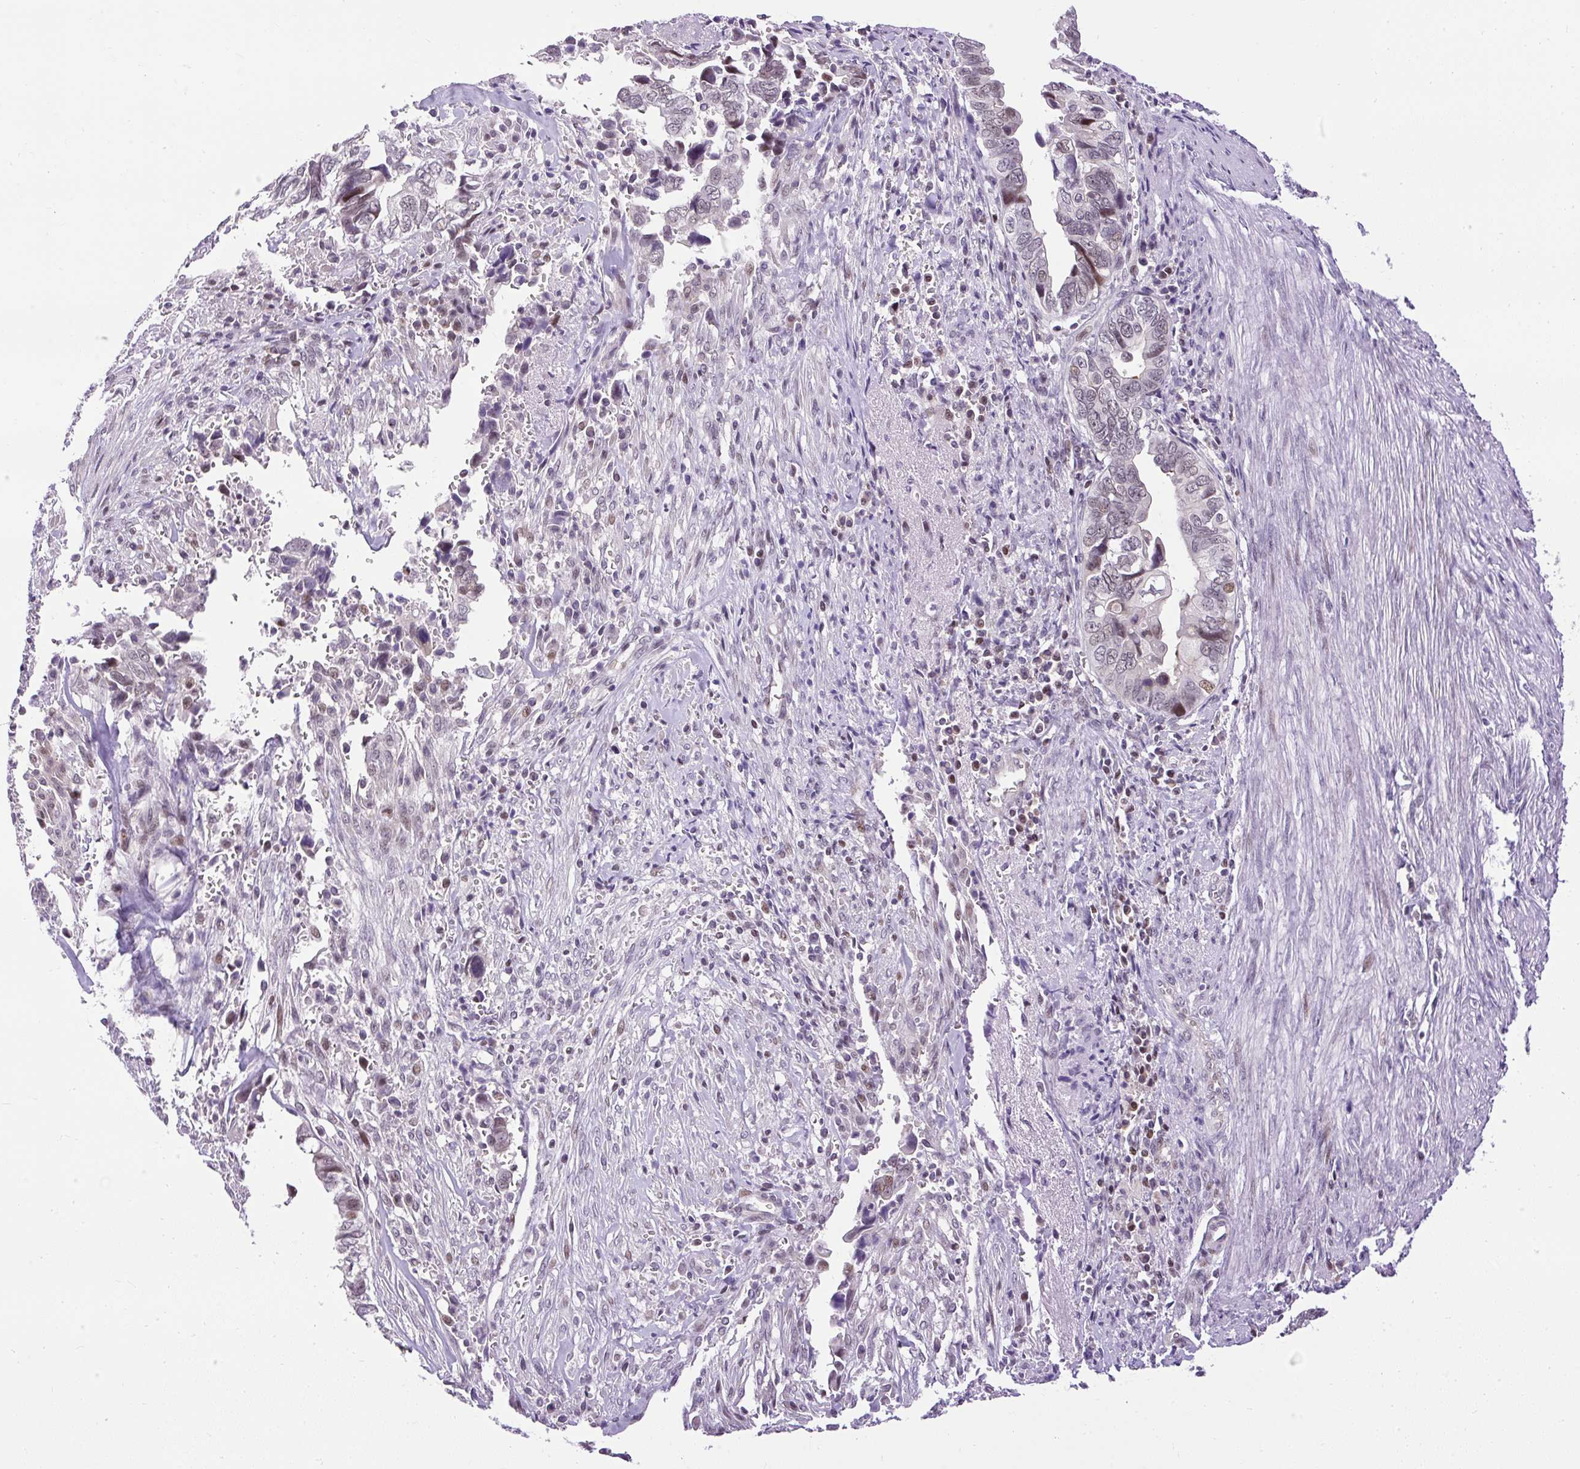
{"staining": {"intensity": "moderate", "quantity": "<25%", "location": "nuclear"}, "tissue": "liver cancer", "cell_type": "Tumor cells", "image_type": "cancer", "snomed": [{"axis": "morphology", "description": "Cholangiocarcinoma"}, {"axis": "topography", "description": "Liver"}], "caption": "Tumor cells exhibit moderate nuclear staining in about <25% of cells in cholangiocarcinoma (liver).", "gene": "ARHGEF18", "patient": {"sex": "female", "age": 79}}